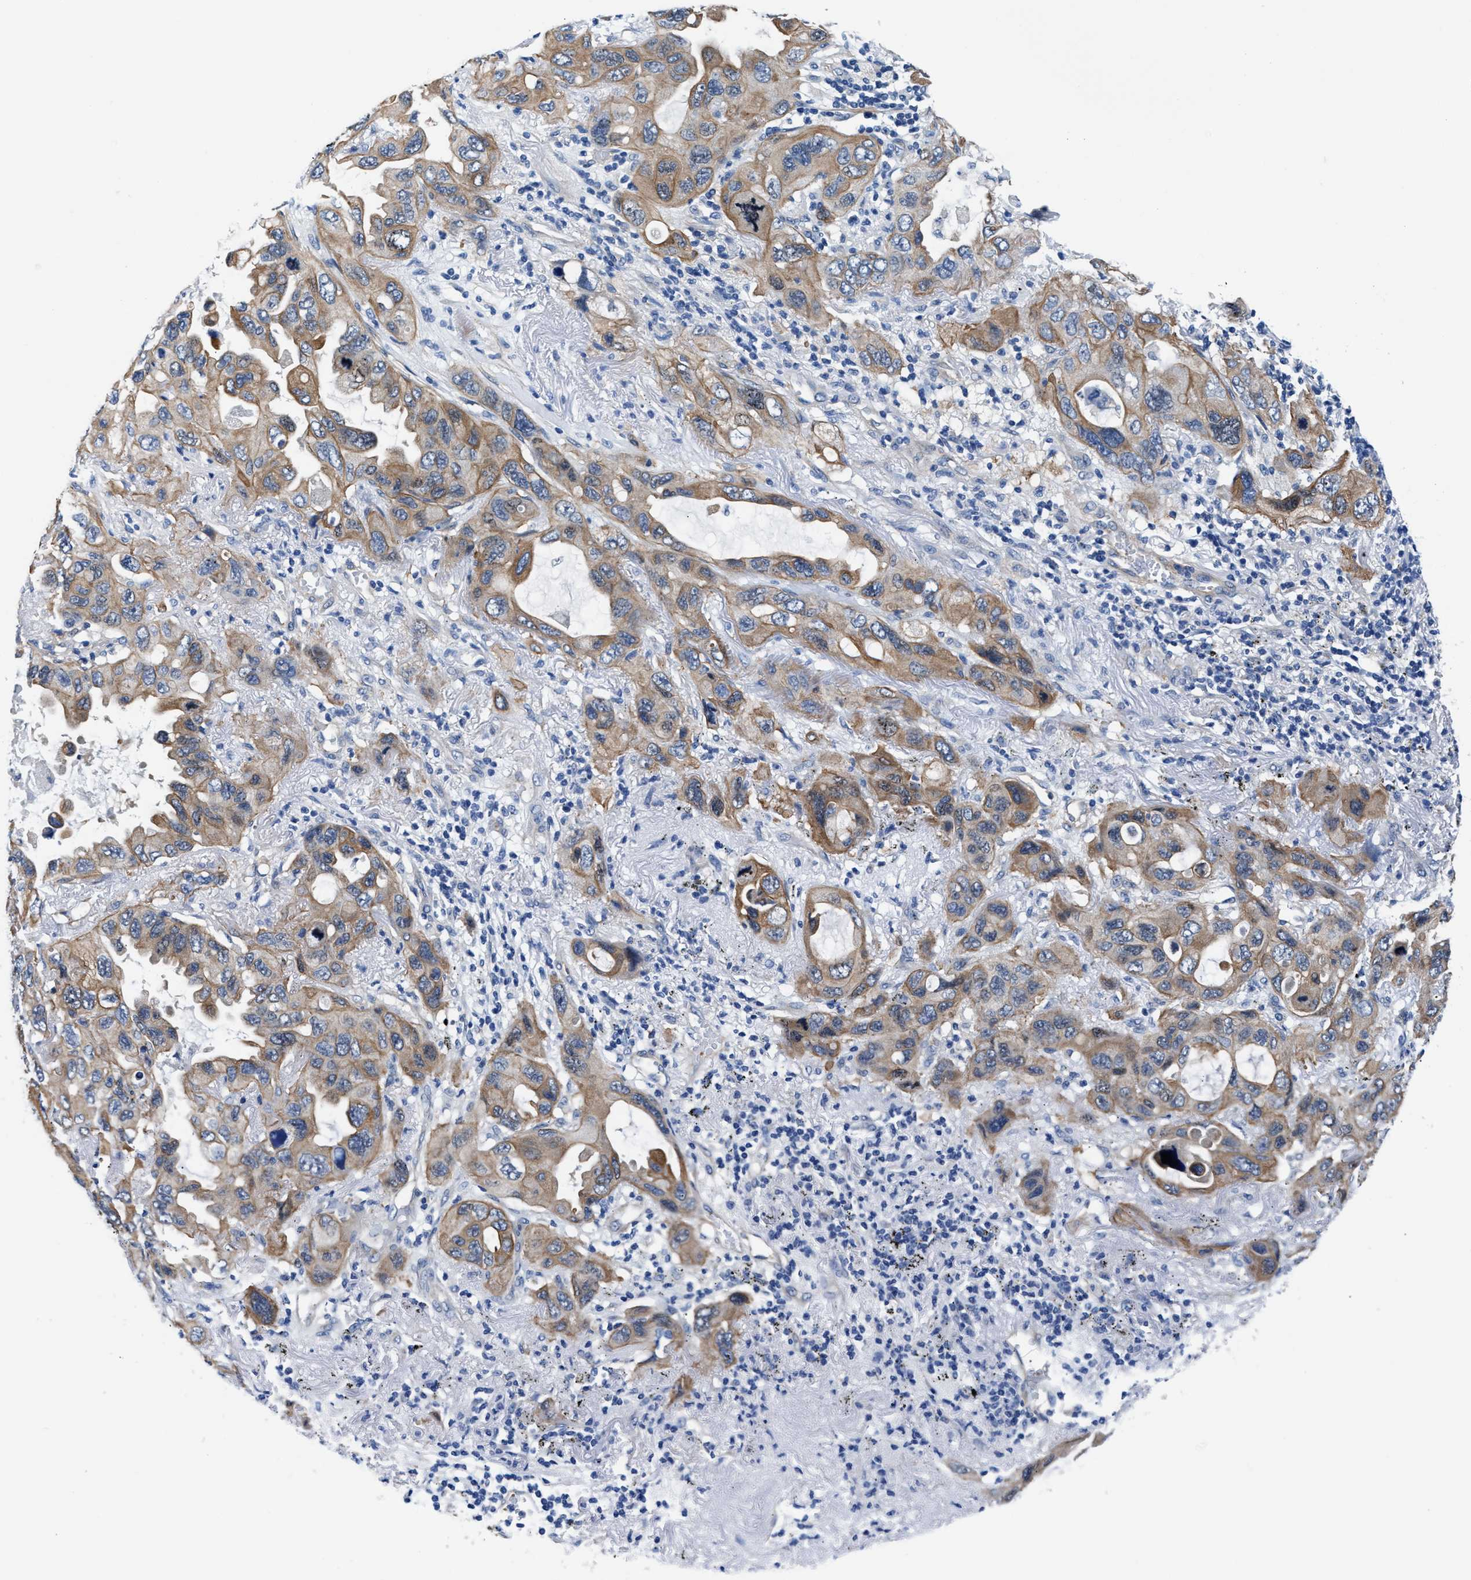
{"staining": {"intensity": "moderate", "quantity": ">75%", "location": "cytoplasmic/membranous"}, "tissue": "lung cancer", "cell_type": "Tumor cells", "image_type": "cancer", "snomed": [{"axis": "morphology", "description": "Squamous cell carcinoma, NOS"}, {"axis": "topography", "description": "Lung"}], "caption": "Tumor cells demonstrate medium levels of moderate cytoplasmic/membranous expression in about >75% of cells in squamous cell carcinoma (lung).", "gene": "PARG", "patient": {"sex": "female", "age": 73}}